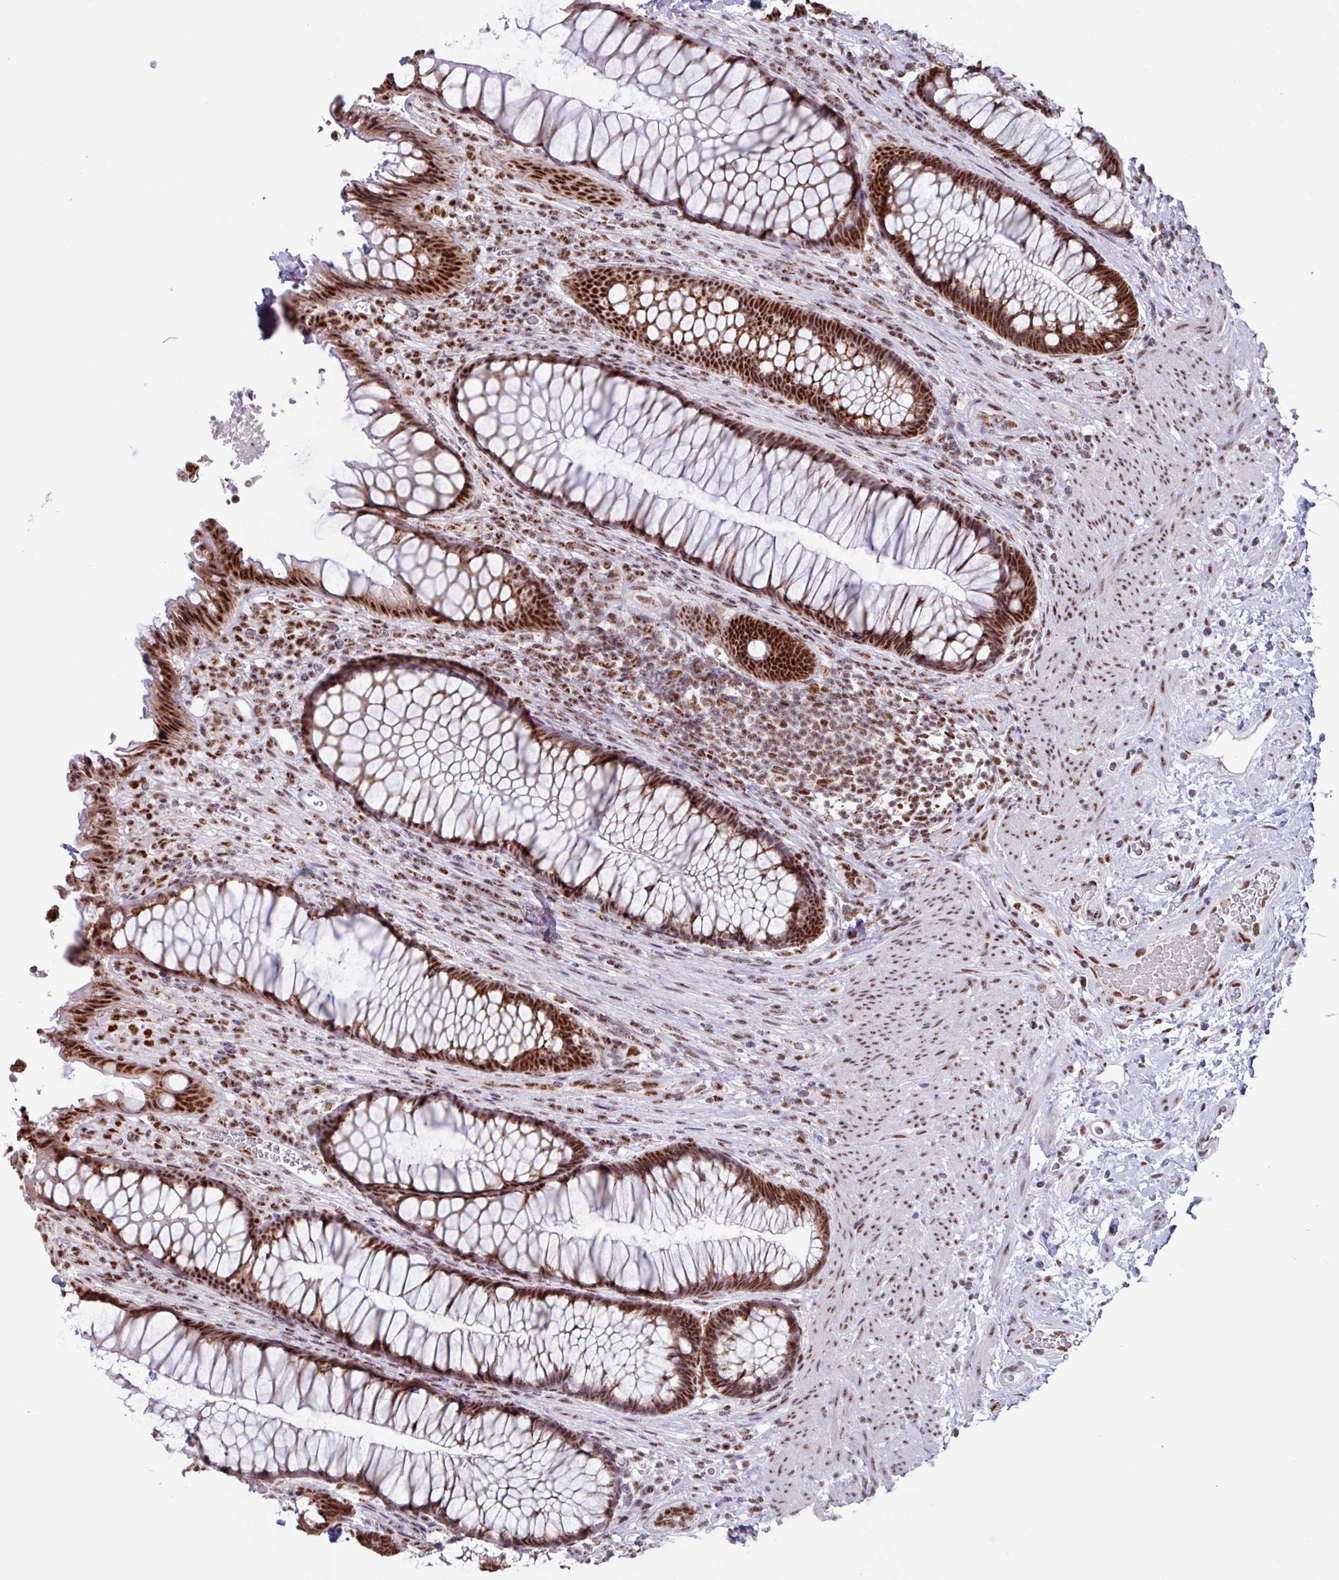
{"staining": {"intensity": "strong", "quantity": ">75%", "location": "cytoplasmic/membranous,nuclear"}, "tissue": "rectum", "cell_type": "Glandular cells", "image_type": "normal", "snomed": [{"axis": "morphology", "description": "Normal tissue, NOS"}, {"axis": "topography", "description": "Smooth muscle"}, {"axis": "topography", "description": "Rectum"}], "caption": "Immunohistochemical staining of unremarkable rectum shows >75% levels of strong cytoplasmic/membranous,nuclear protein expression in about >75% of glandular cells. (DAB = brown stain, brightfield microscopy at high magnification).", "gene": "PUF60", "patient": {"sex": "male", "age": 53}}